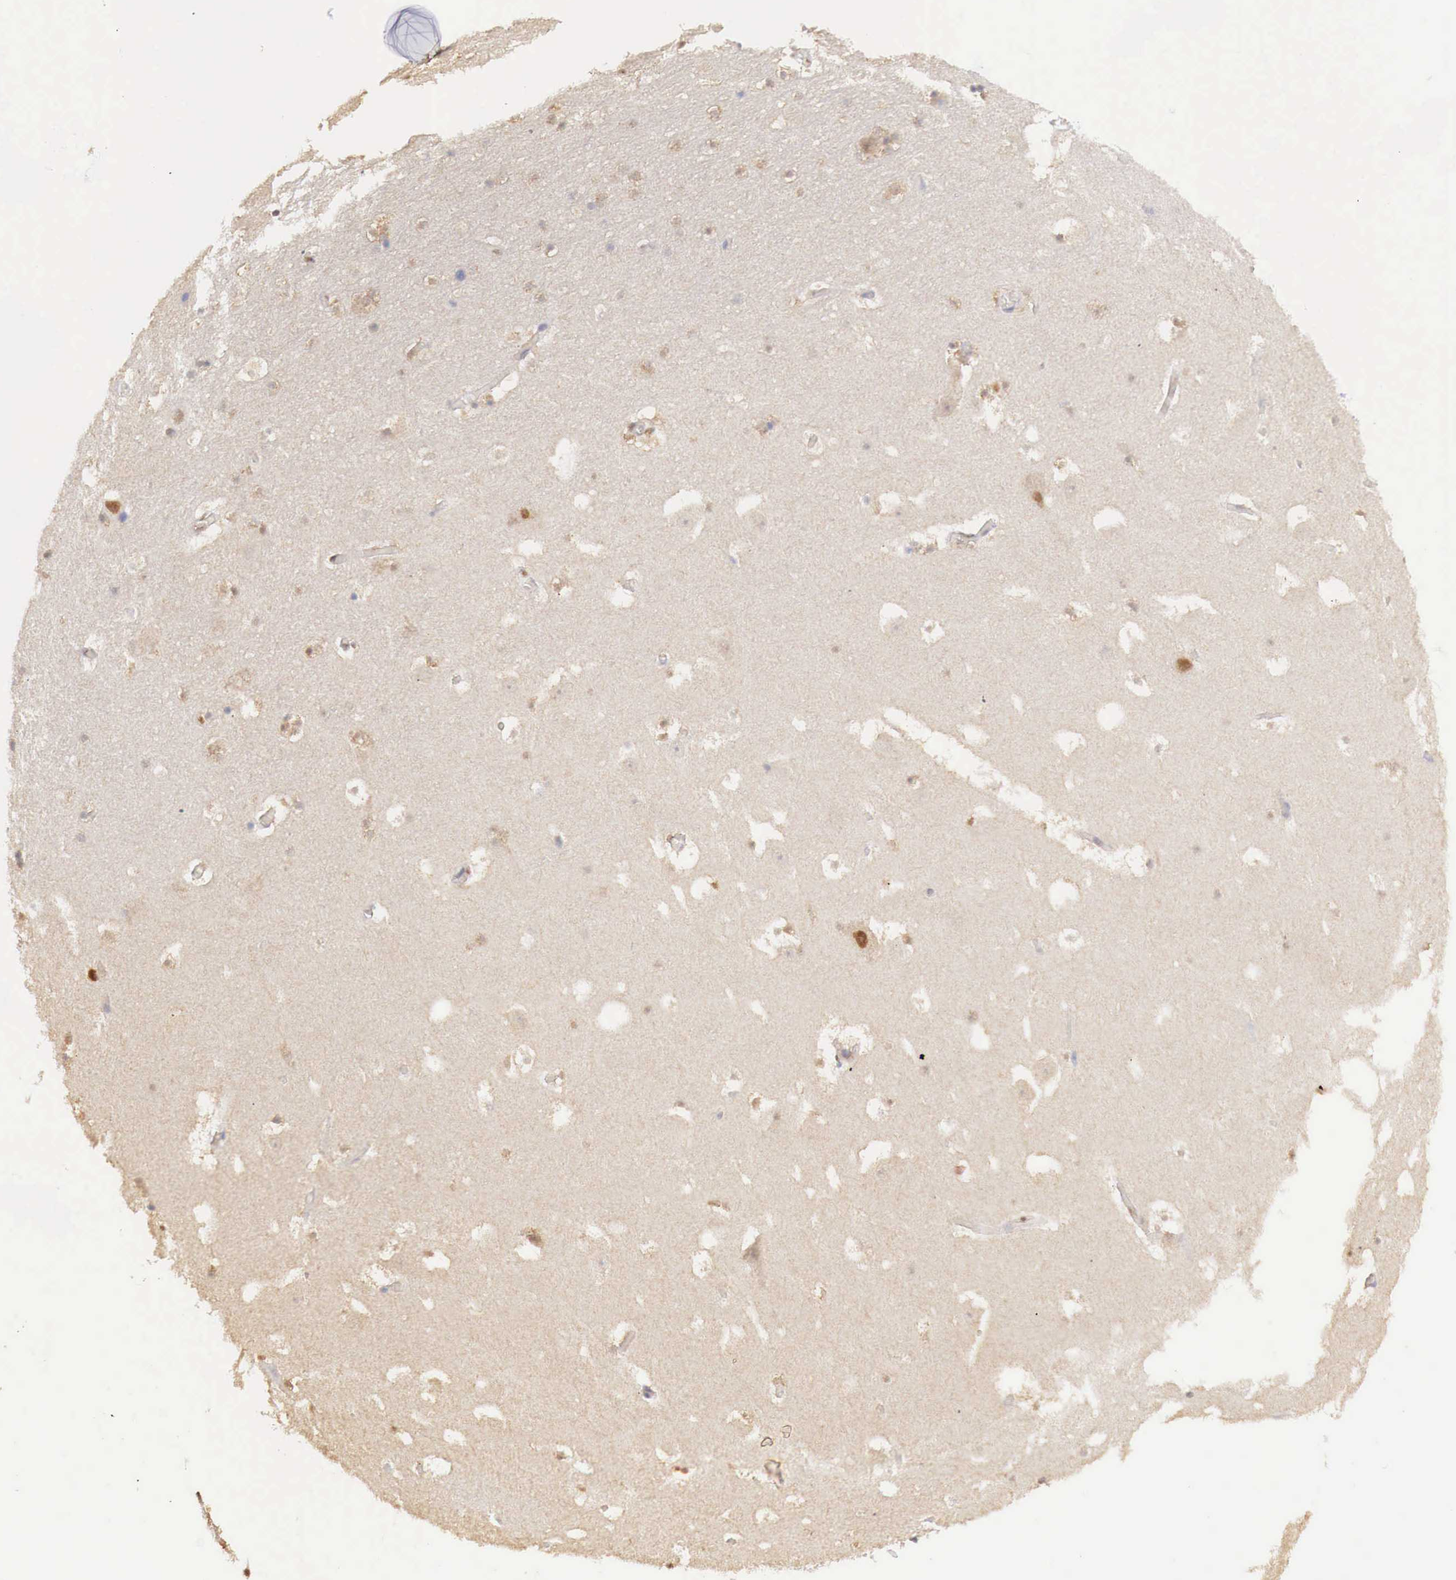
{"staining": {"intensity": "moderate", "quantity": "25%-75%", "location": "nuclear"}, "tissue": "hippocampus", "cell_type": "Glial cells", "image_type": "normal", "snomed": [{"axis": "morphology", "description": "Normal tissue, NOS"}, {"axis": "topography", "description": "Hippocampus"}], "caption": "Hippocampus stained with DAB IHC shows medium levels of moderate nuclear staining in about 25%-75% of glial cells.", "gene": "UBA1", "patient": {"sex": "male", "age": 45}}